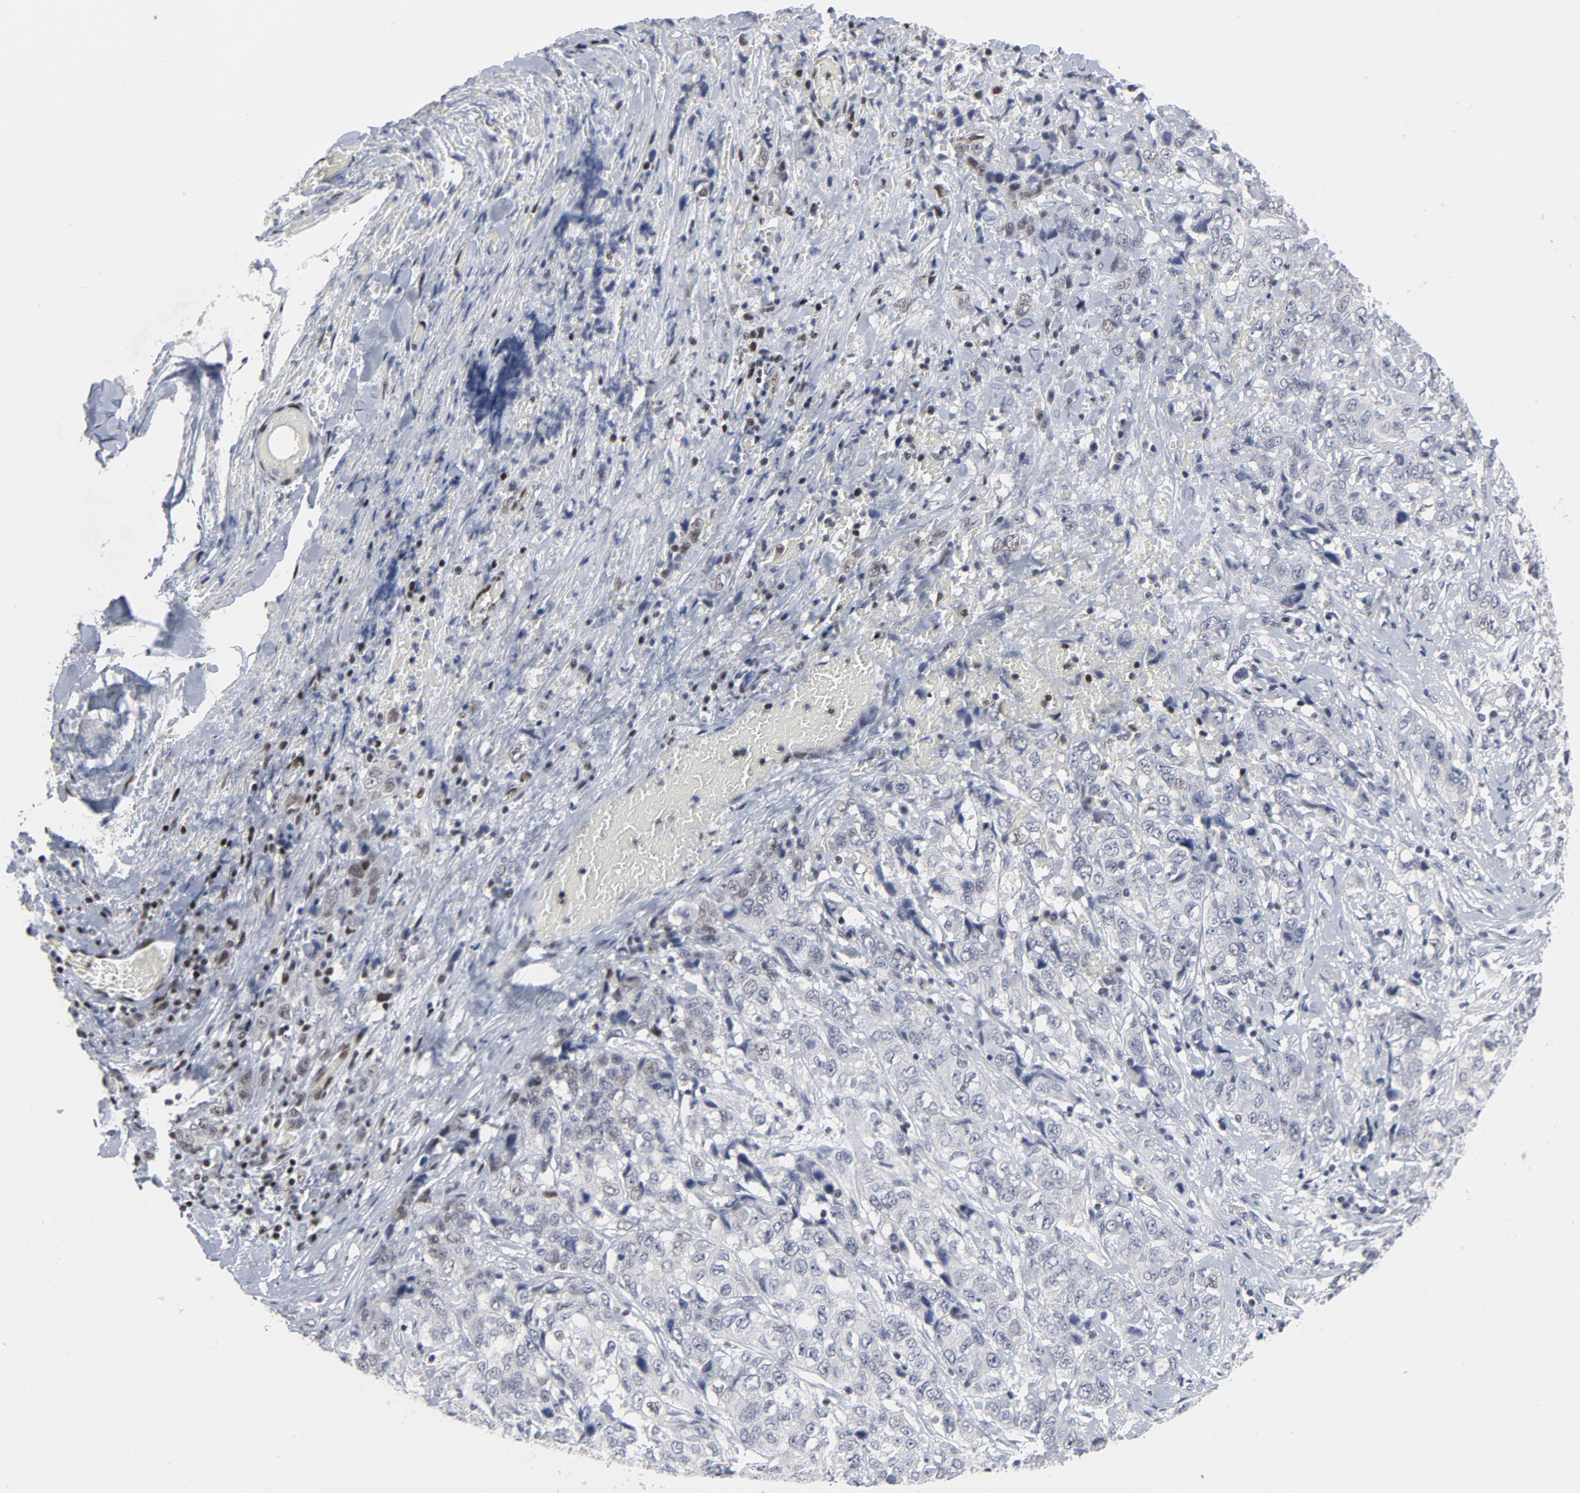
{"staining": {"intensity": "weak", "quantity": "<25%", "location": "nuclear"}, "tissue": "stomach cancer", "cell_type": "Tumor cells", "image_type": "cancer", "snomed": [{"axis": "morphology", "description": "Adenocarcinoma, NOS"}, {"axis": "topography", "description": "Stomach"}], "caption": "A histopathology image of stomach cancer (adenocarcinoma) stained for a protein demonstrates no brown staining in tumor cells.", "gene": "GABPA", "patient": {"sex": "male", "age": 48}}